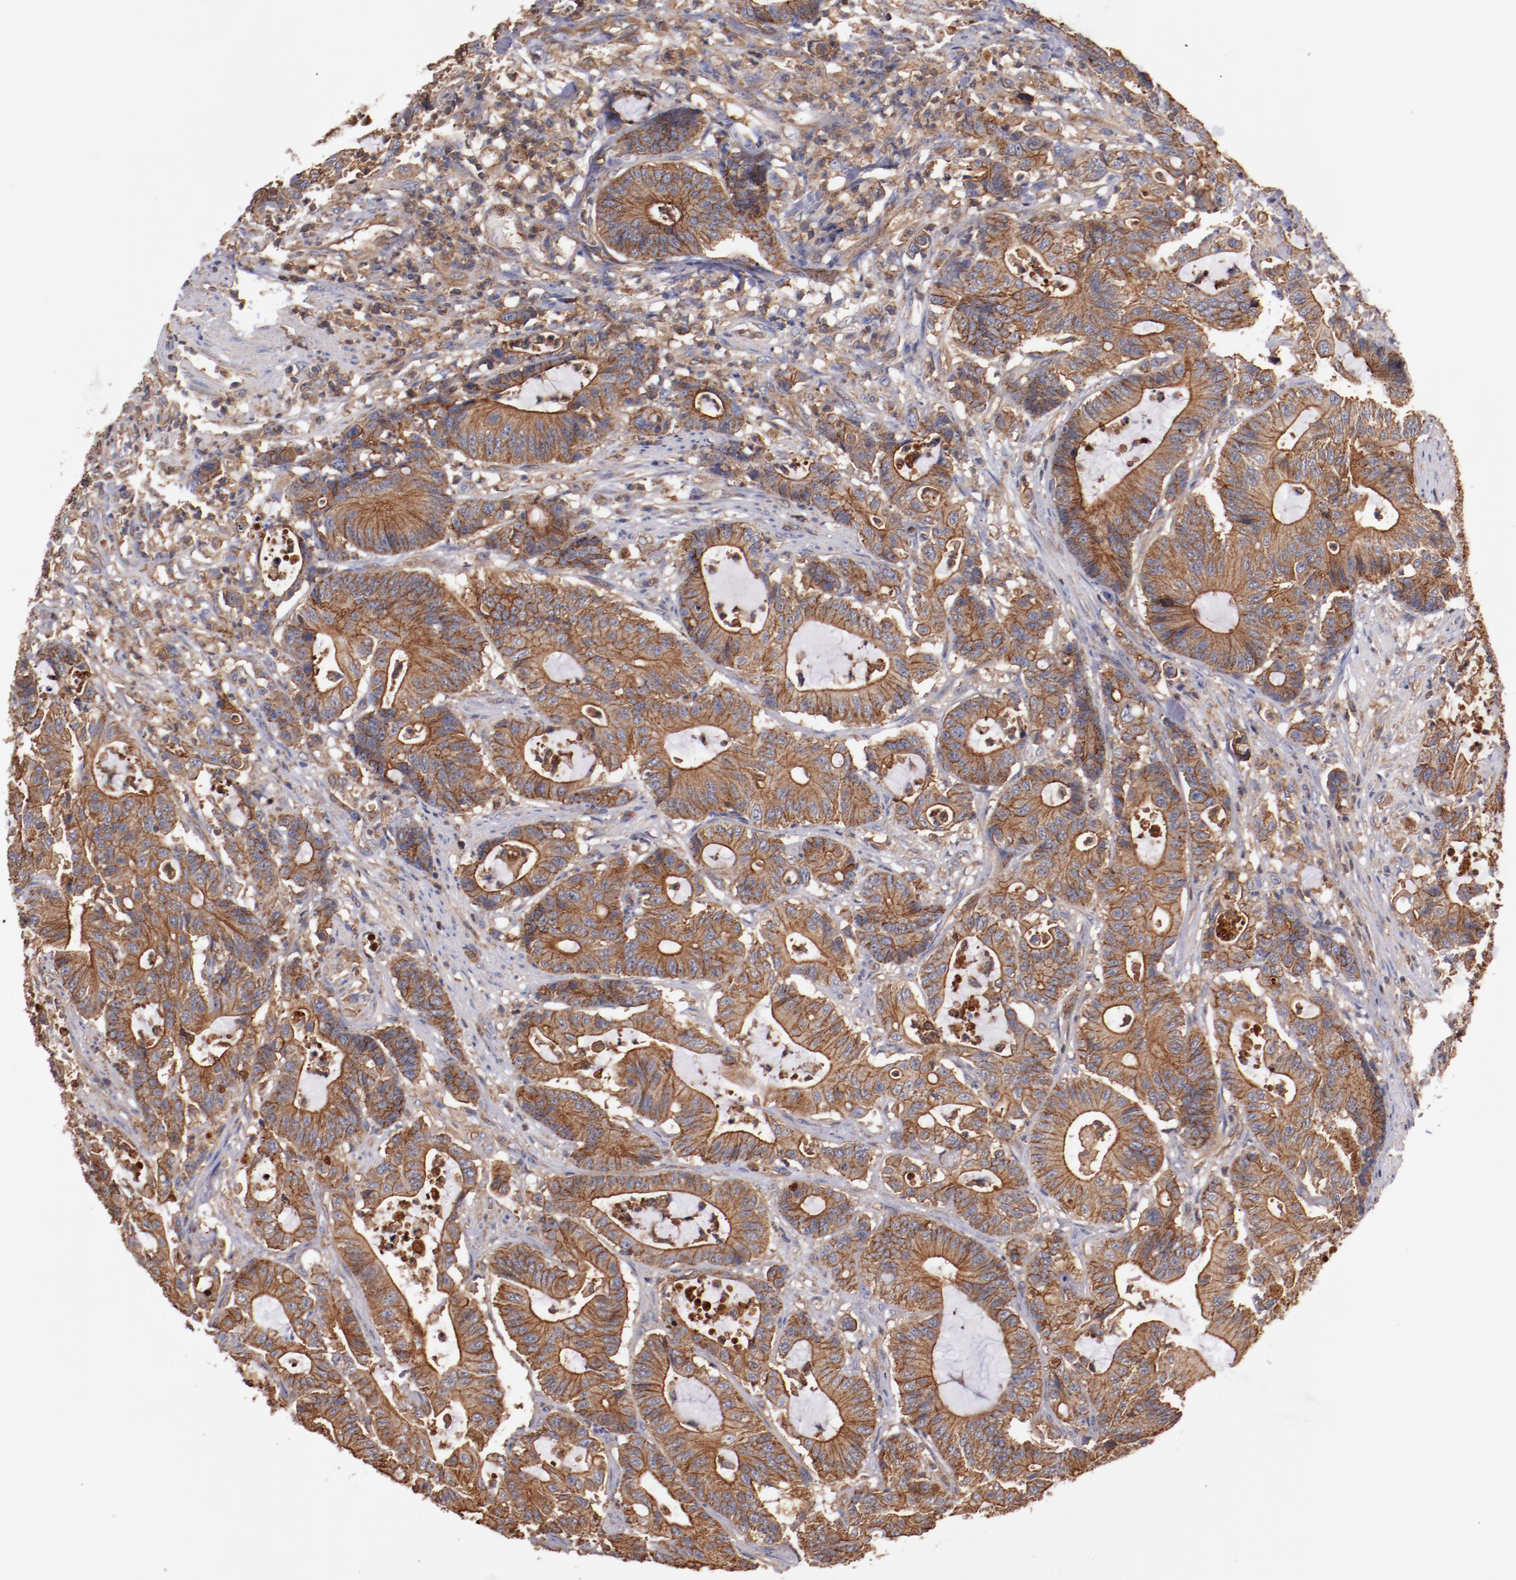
{"staining": {"intensity": "strong", "quantity": ">75%", "location": "cytoplasmic/membranous"}, "tissue": "colorectal cancer", "cell_type": "Tumor cells", "image_type": "cancer", "snomed": [{"axis": "morphology", "description": "Adenocarcinoma, NOS"}, {"axis": "topography", "description": "Colon"}], "caption": "The micrograph shows immunohistochemical staining of colorectal cancer (adenocarcinoma). There is strong cytoplasmic/membranous expression is present in about >75% of tumor cells.", "gene": "TMOD3", "patient": {"sex": "female", "age": 84}}